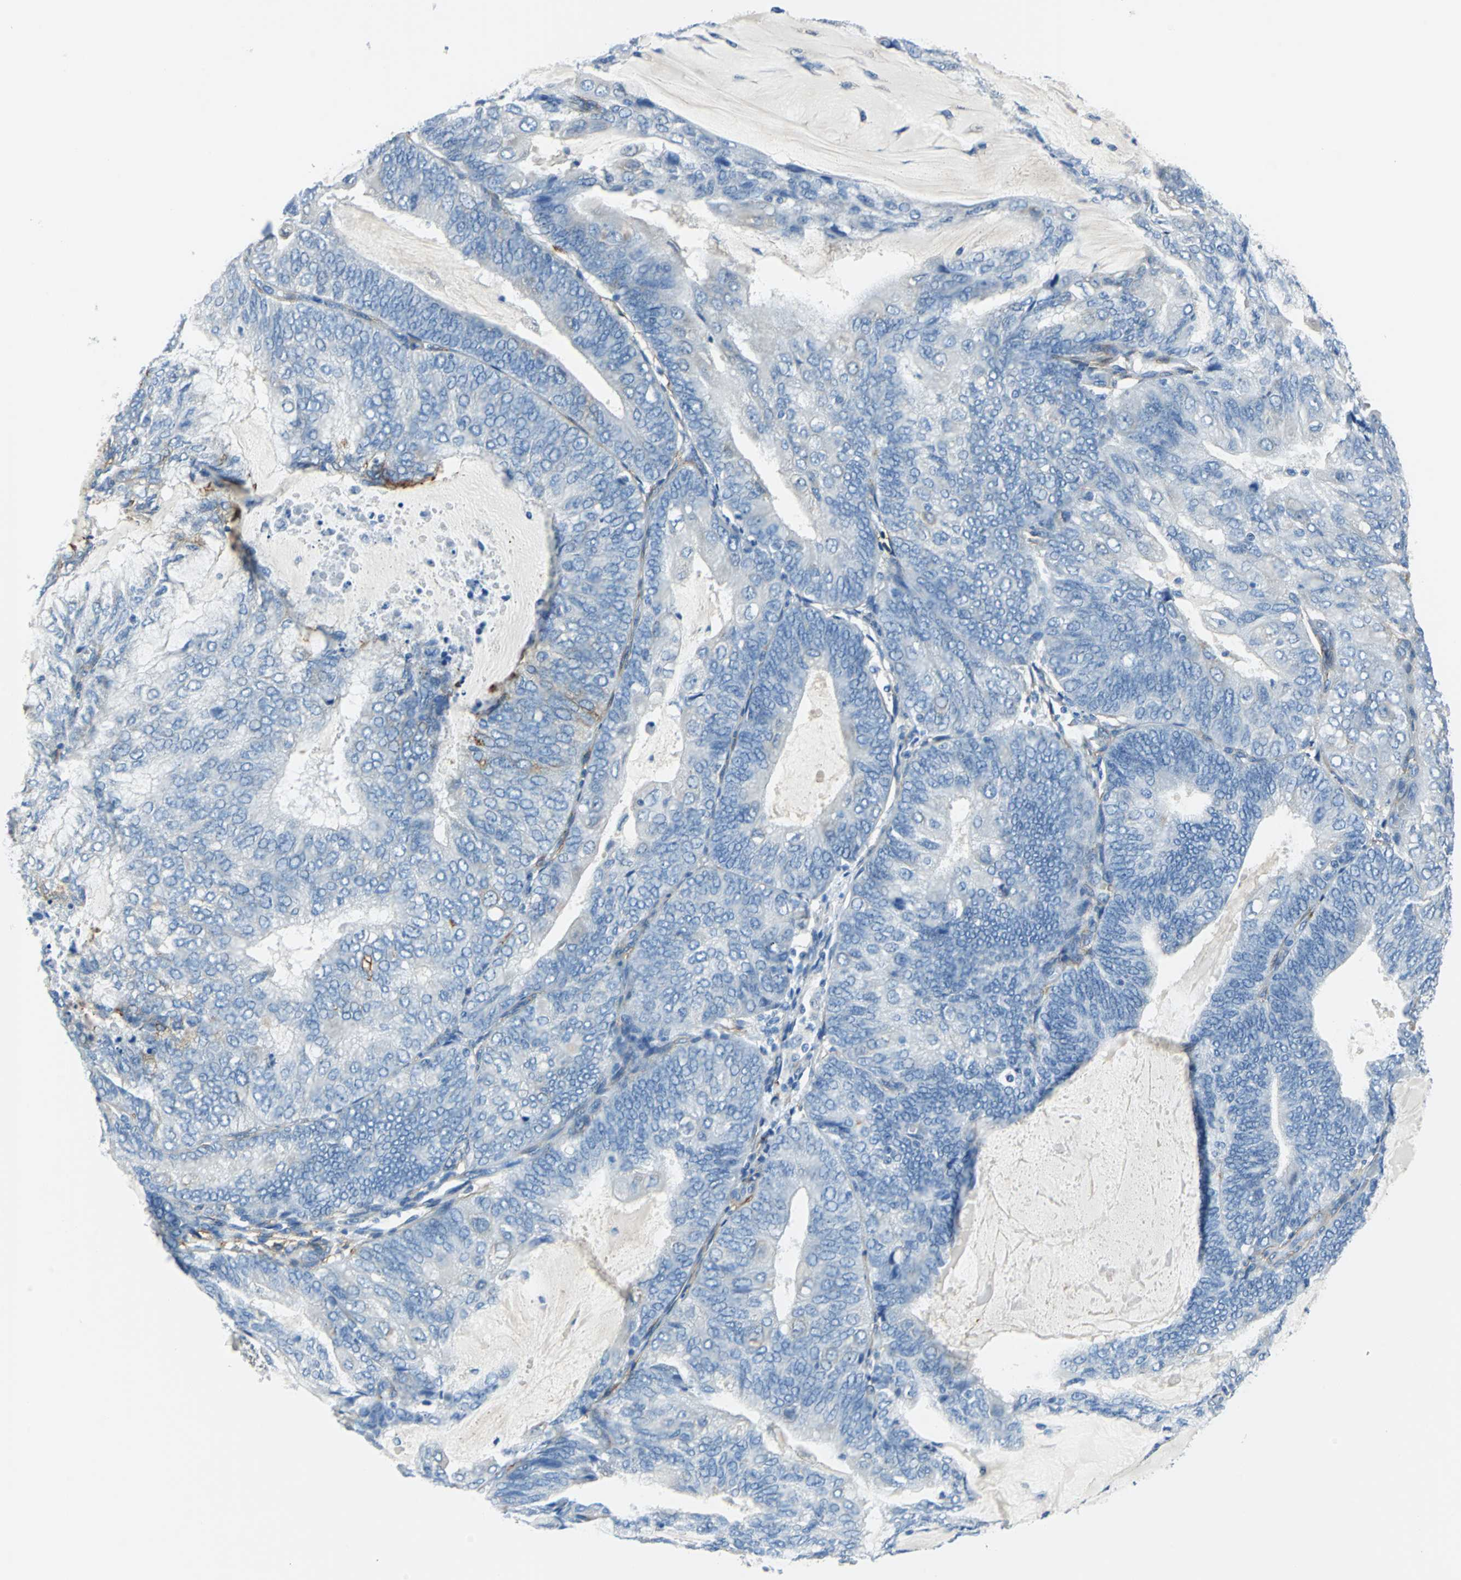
{"staining": {"intensity": "negative", "quantity": "none", "location": "none"}, "tissue": "endometrial cancer", "cell_type": "Tumor cells", "image_type": "cancer", "snomed": [{"axis": "morphology", "description": "Adenocarcinoma, NOS"}, {"axis": "topography", "description": "Endometrium"}], "caption": "A histopathology image of human adenocarcinoma (endometrial) is negative for staining in tumor cells.", "gene": "AKAP12", "patient": {"sex": "female", "age": 81}}